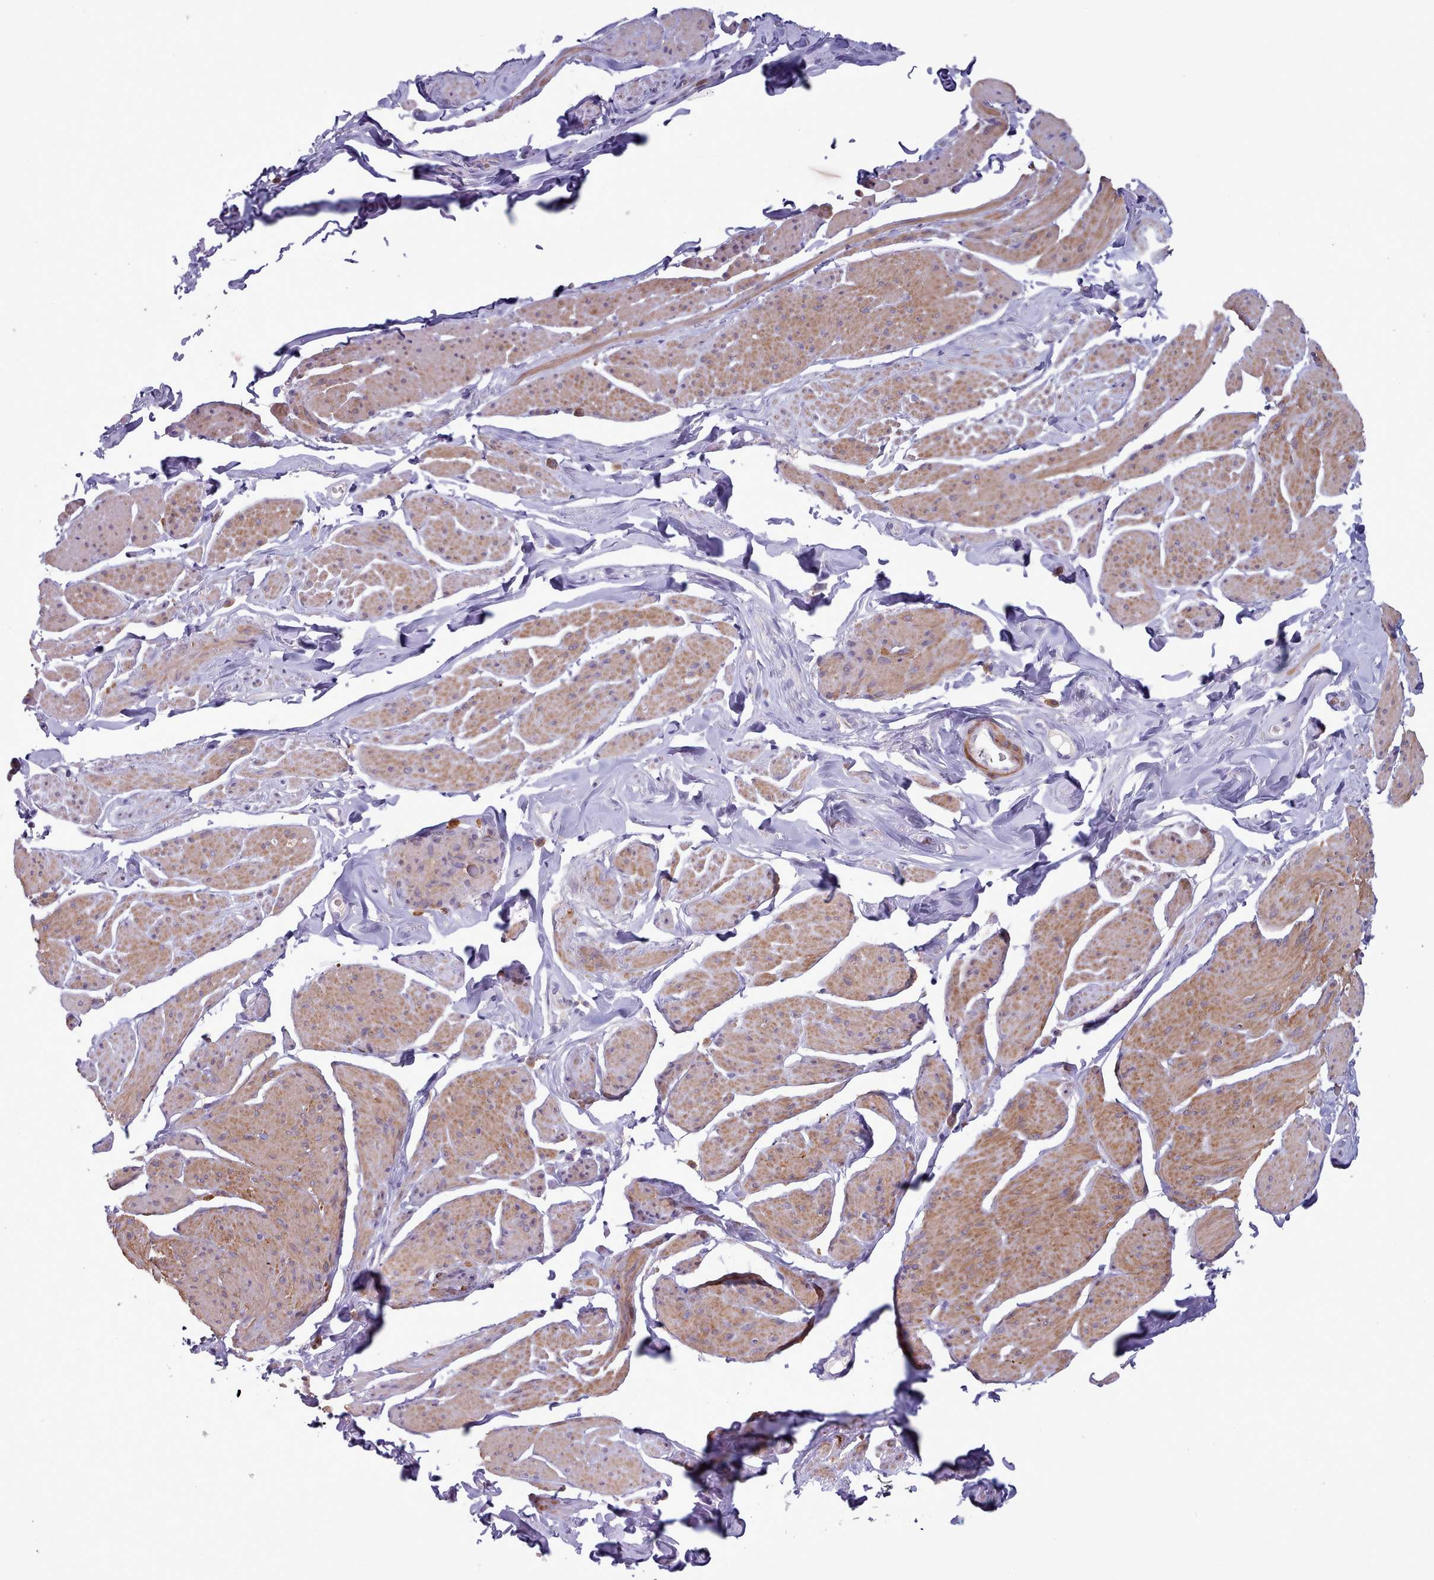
{"staining": {"intensity": "moderate", "quantity": "<25%", "location": "cytoplasmic/membranous"}, "tissue": "smooth muscle", "cell_type": "Smooth muscle cells", "image_type": "normal", "snomed": [{"axis": "morphology", "description": "Normal tissue, NOS"}, {"axis": "topography", "description": "Smooth muscle"}, {"axis": "topography", "description": "Peripheral nerve tissue"}], "caption": "Moderate cytoplasmic/membranous staining for a protein is identified in approximately <25% of smooth muscle cells of unremarkable smooth muscle using IHC.", "gene": "RAC1", "patient": {"sex": "male", "age": 69}}